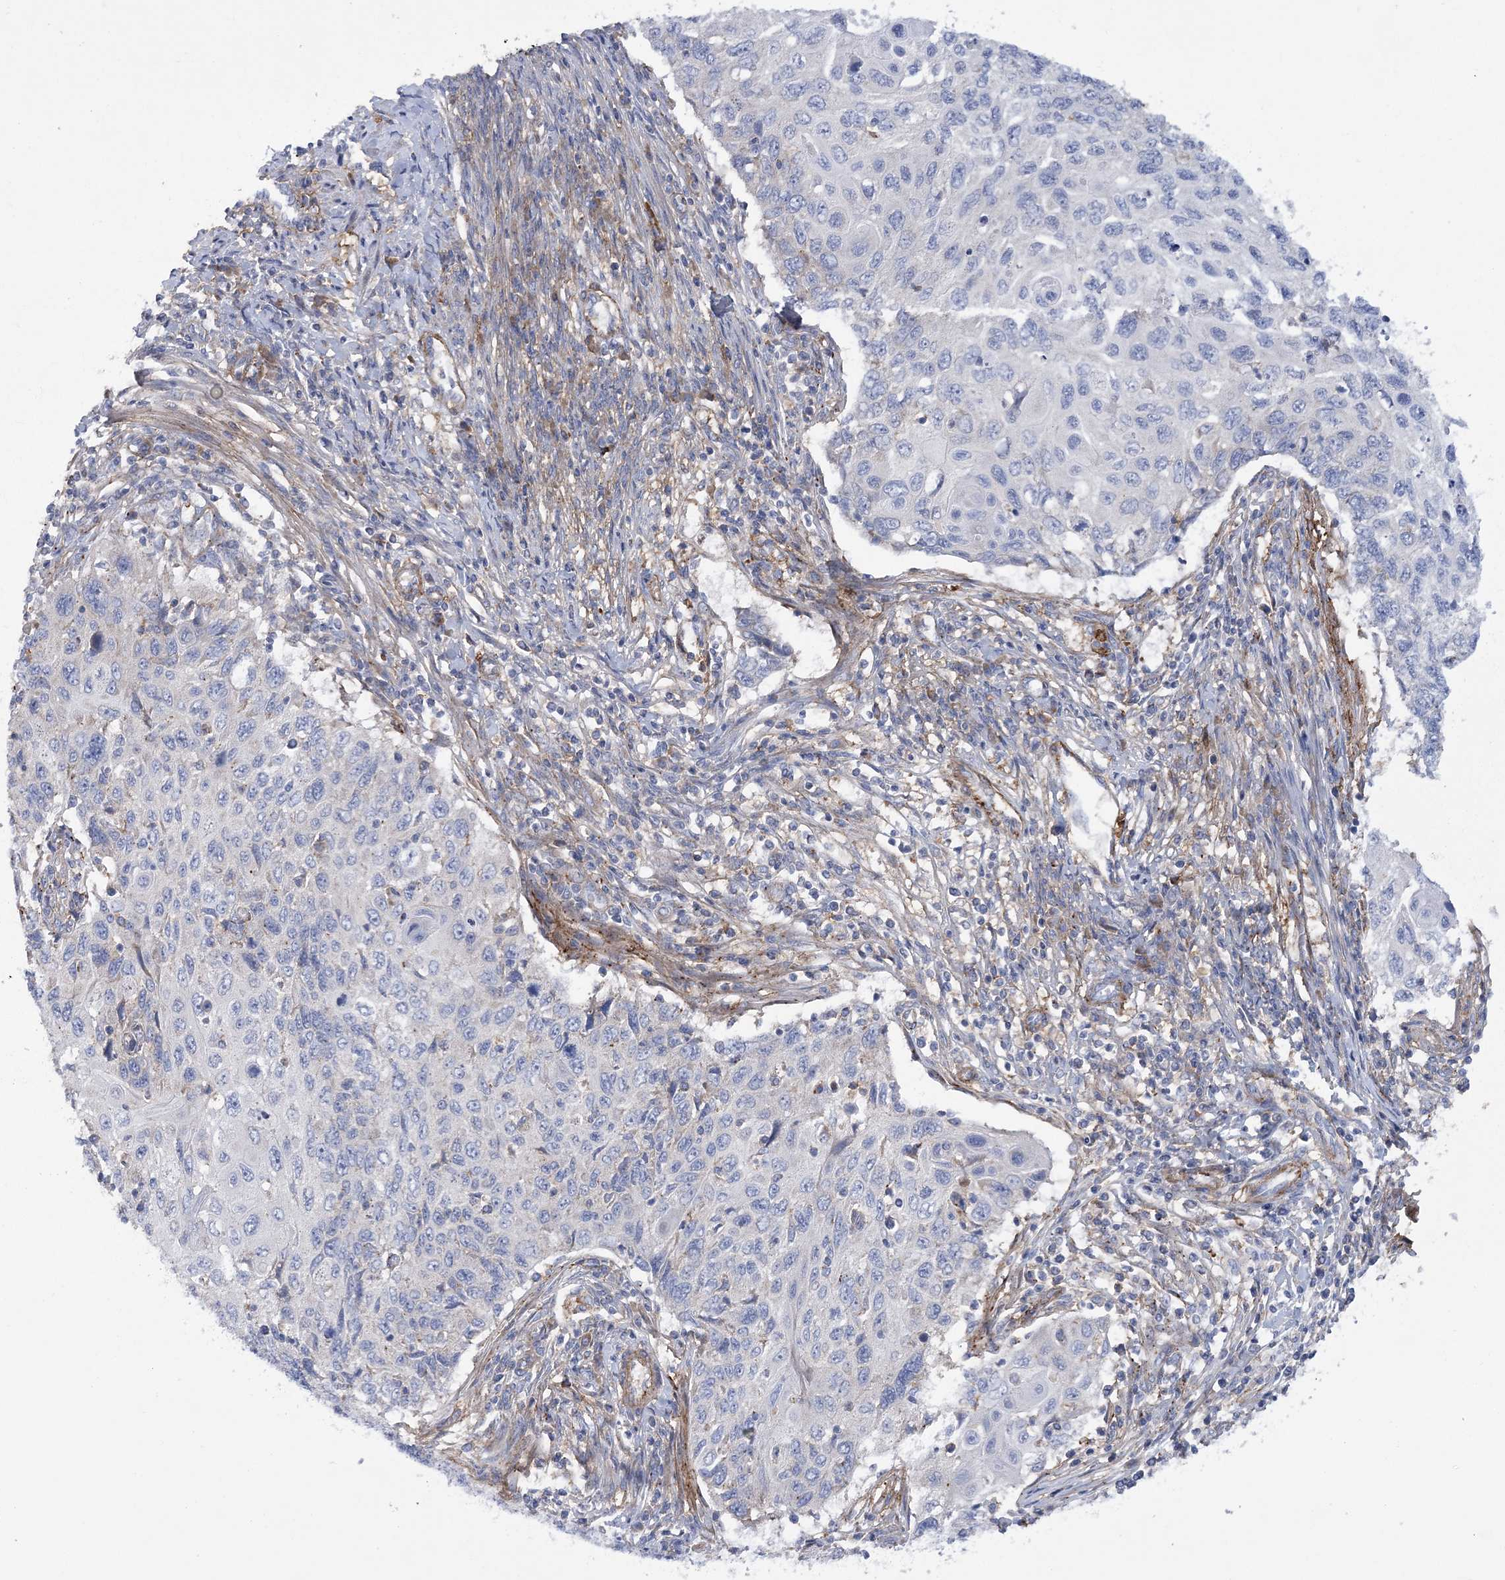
{"staining": {"intensity": "negative", "quantity": "none", "location": "none"}, "tissue": "cervical cancer", "cell_type": "Tumor cells", "image_type": "cancer", "snomed": [{"axis": "morphology", "description": "Squamous cell carcinoma, NOS"}, {"axis": "topography", "description": "Cervix"}], "caption": "IHC micrograph of cervical cancer stained for a protein (brown), which displays no positivity in tumor cells.", "gene": "ARSJ", "patient": {"sex": "female", "age": 70}}